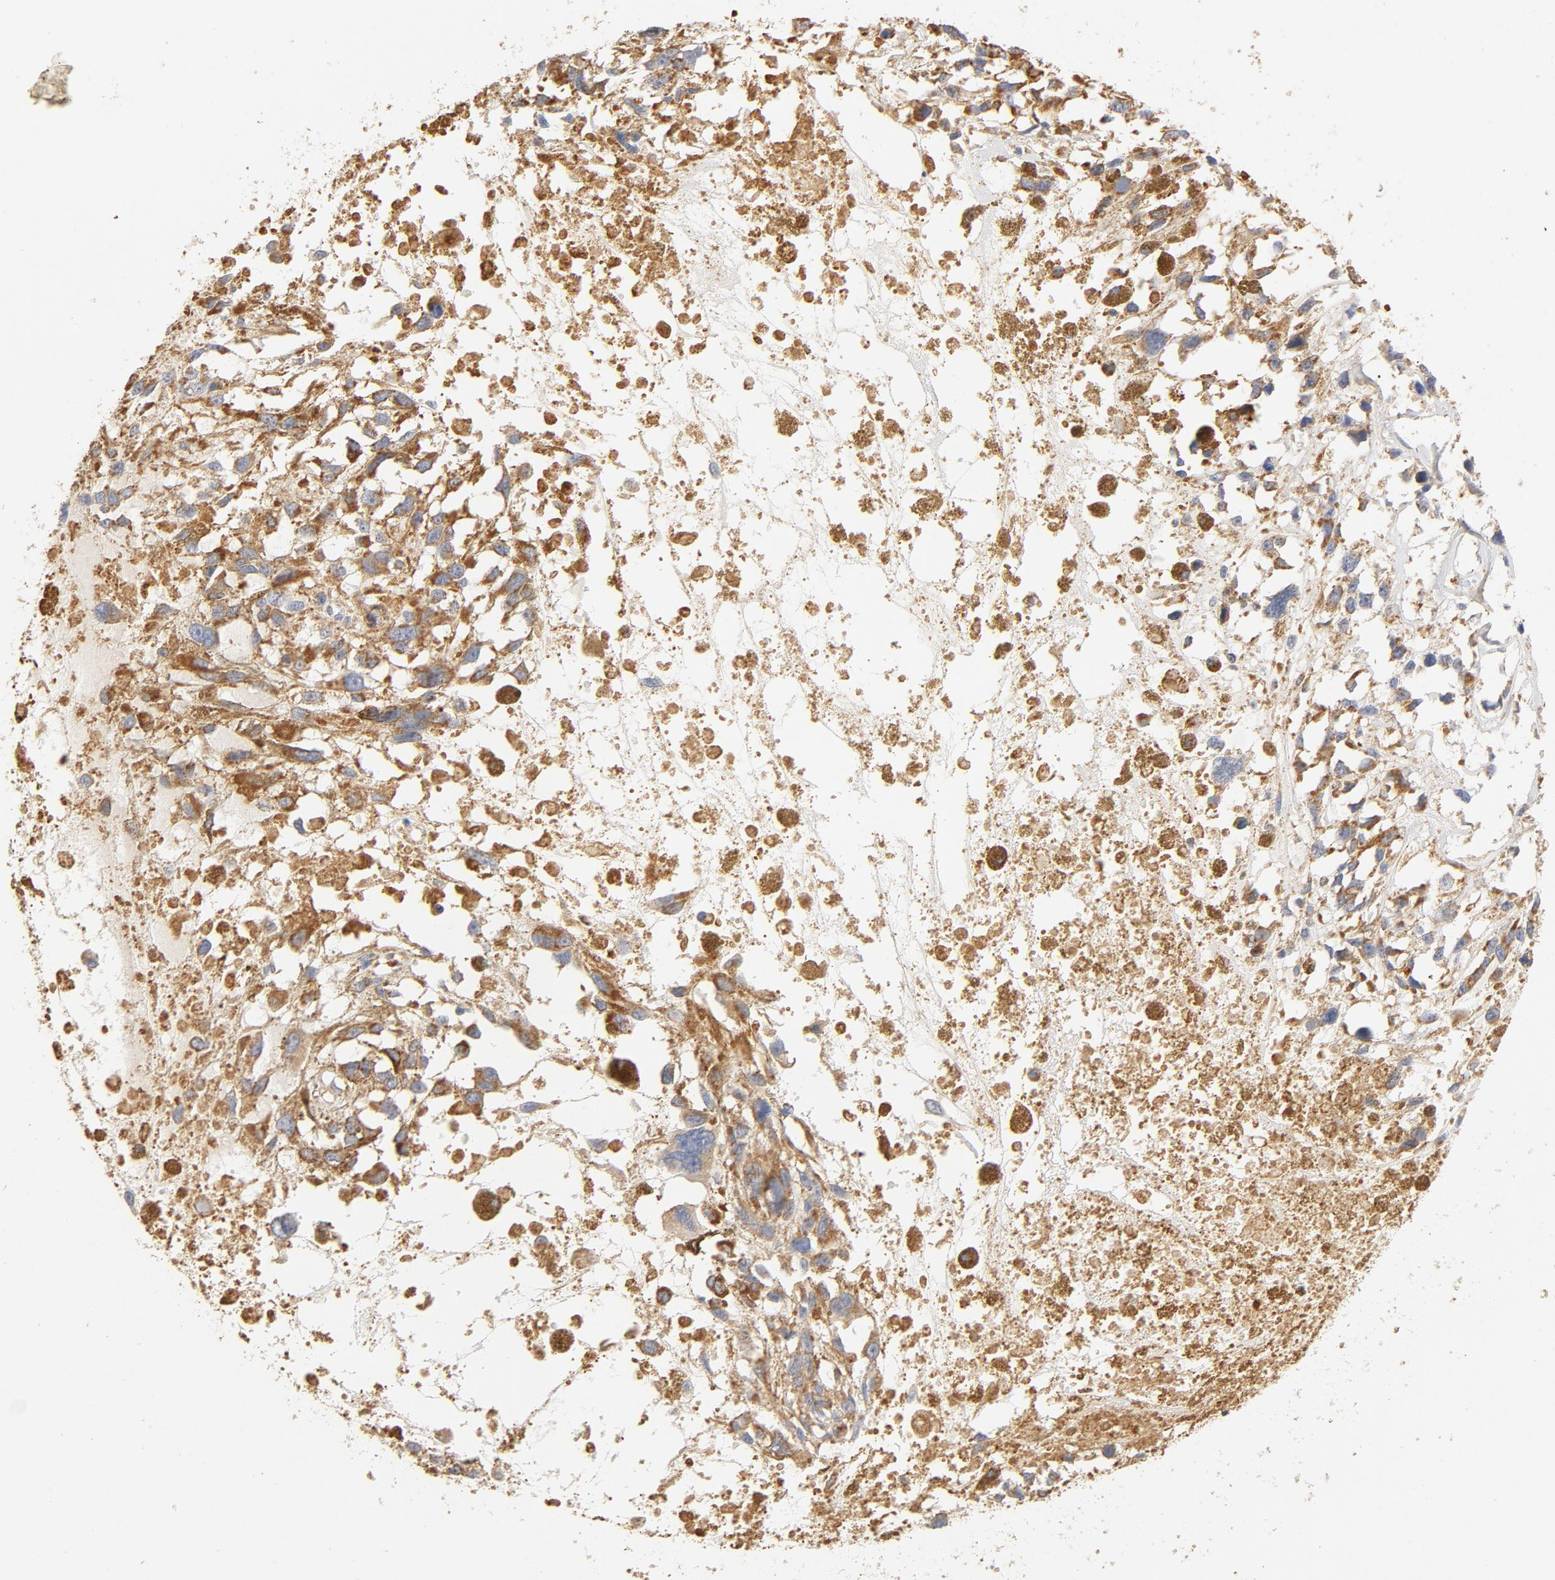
{"staining": {"intensity": "moderate", "quantity": ">75%", "location": "cytoplasmic/membranous"}, "tissue": "melanoma", "cell_type": "Tumor cells", "image_type": "cancer", "snomed": [{"axis": "morphology", "description": "Malignant melanoma, Metastatic site"}, {"axis": "topography", "description": "Lymph node"}], "caption": "Immunohistochemistry (IHC) photomicrograph of melanoma stained for a protein (brown), which displays medium levels of moderate cytoplasmic/membranous expression in about >75% of tumor cells.", "gene": "COX4I1", "patient": {"sex": "male", "age": 59}}